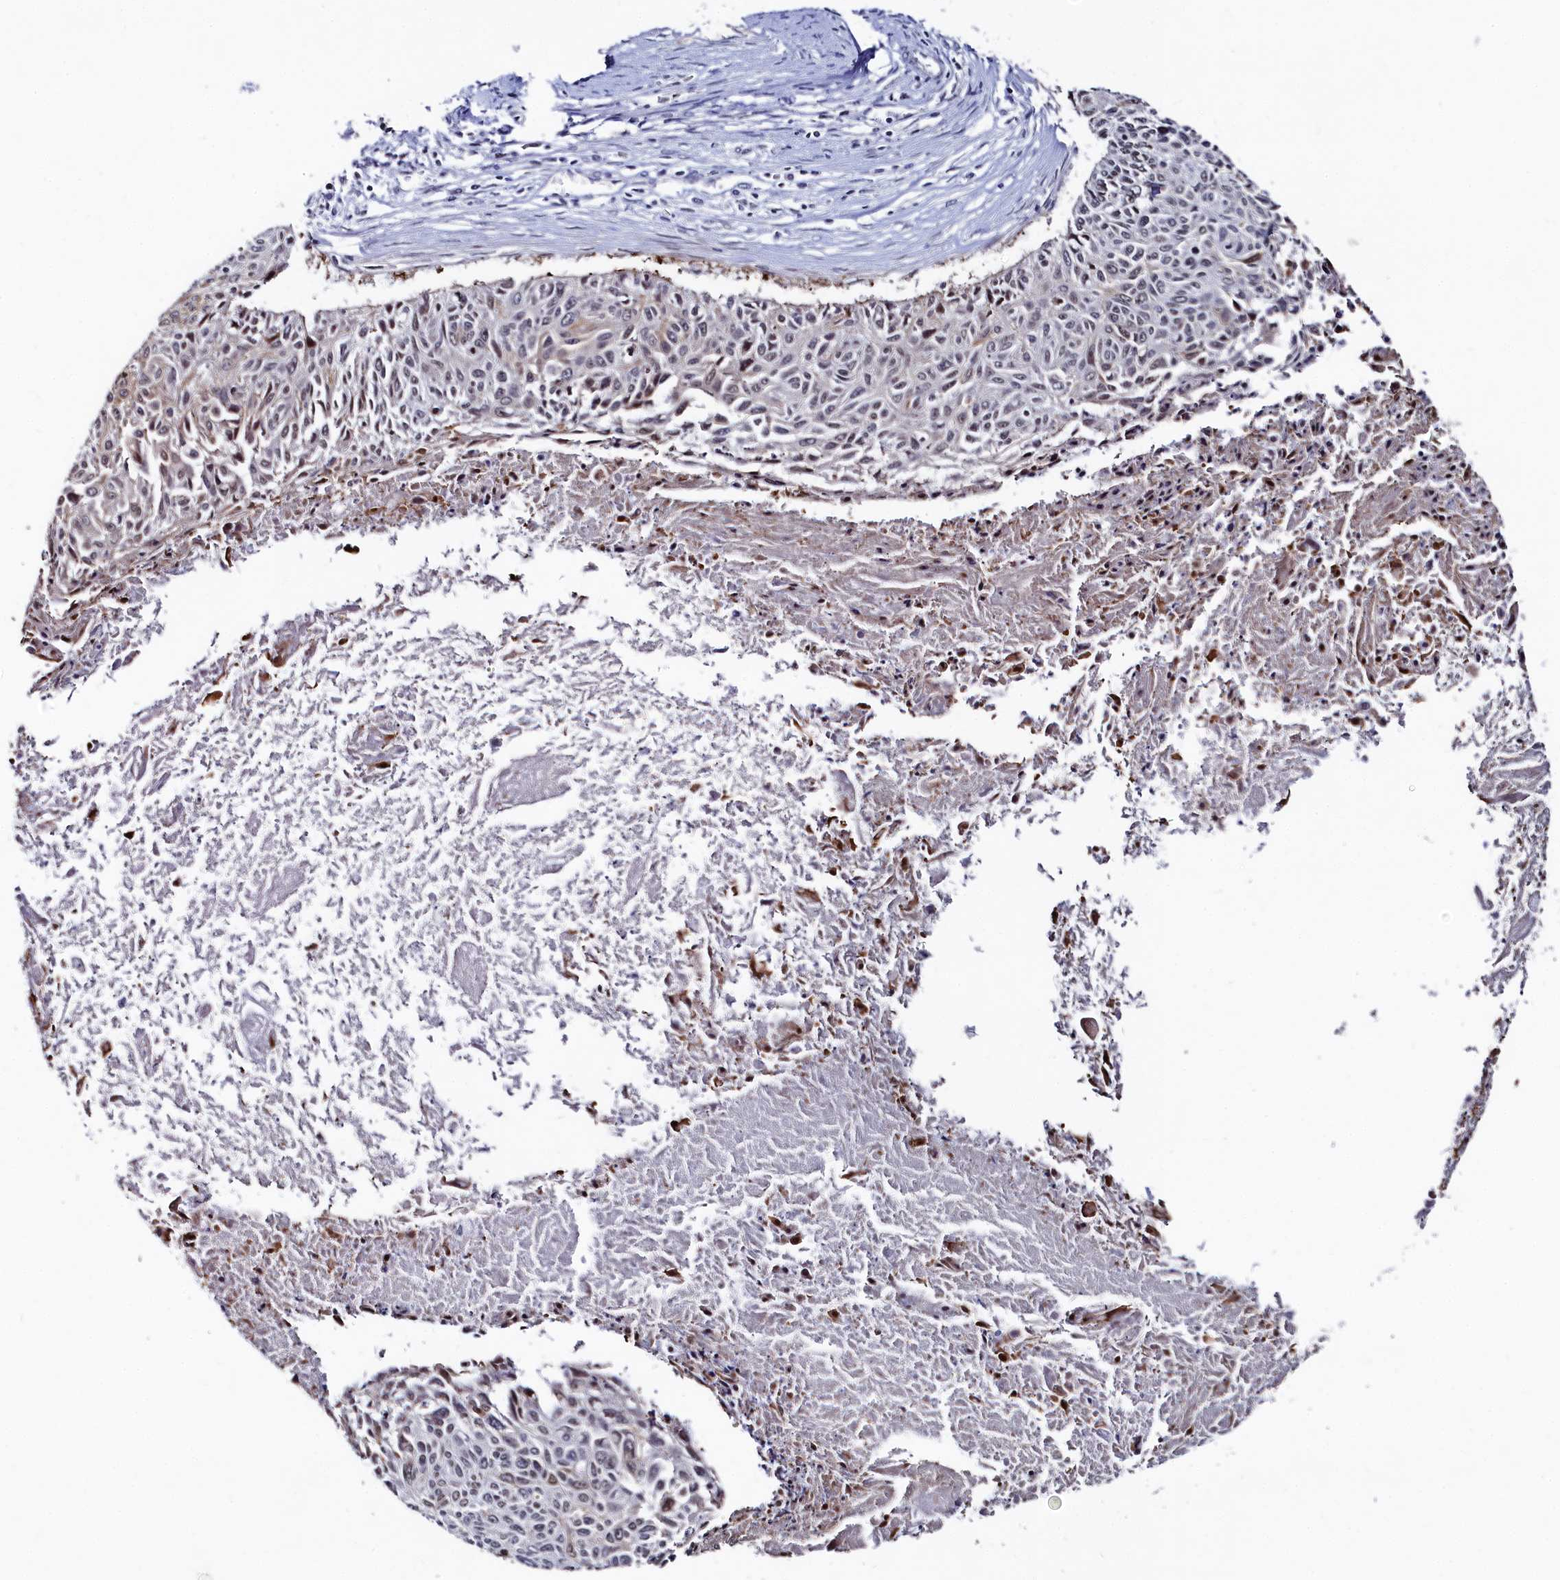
{"staining": {"intensity": "weak", "quantity": "25%-75%", "location": "nuclear"}, "tissue": "cervical cancer", "cell_type": "Tumor cells", "image_type": "cancer", "snomed": [{"axis": "morphology", "description": "Squamous cell carcinoma, NOS"}, {"axis": "topography", "description": "Cervix"}], "caption": "Immunohistochemical staining of cervical cancer shows low levels of weak nuclear expression in about 25%-75% of tumor cells.", "gene": "TIGD4", "patient": {"sex": "female", "age": 55}}